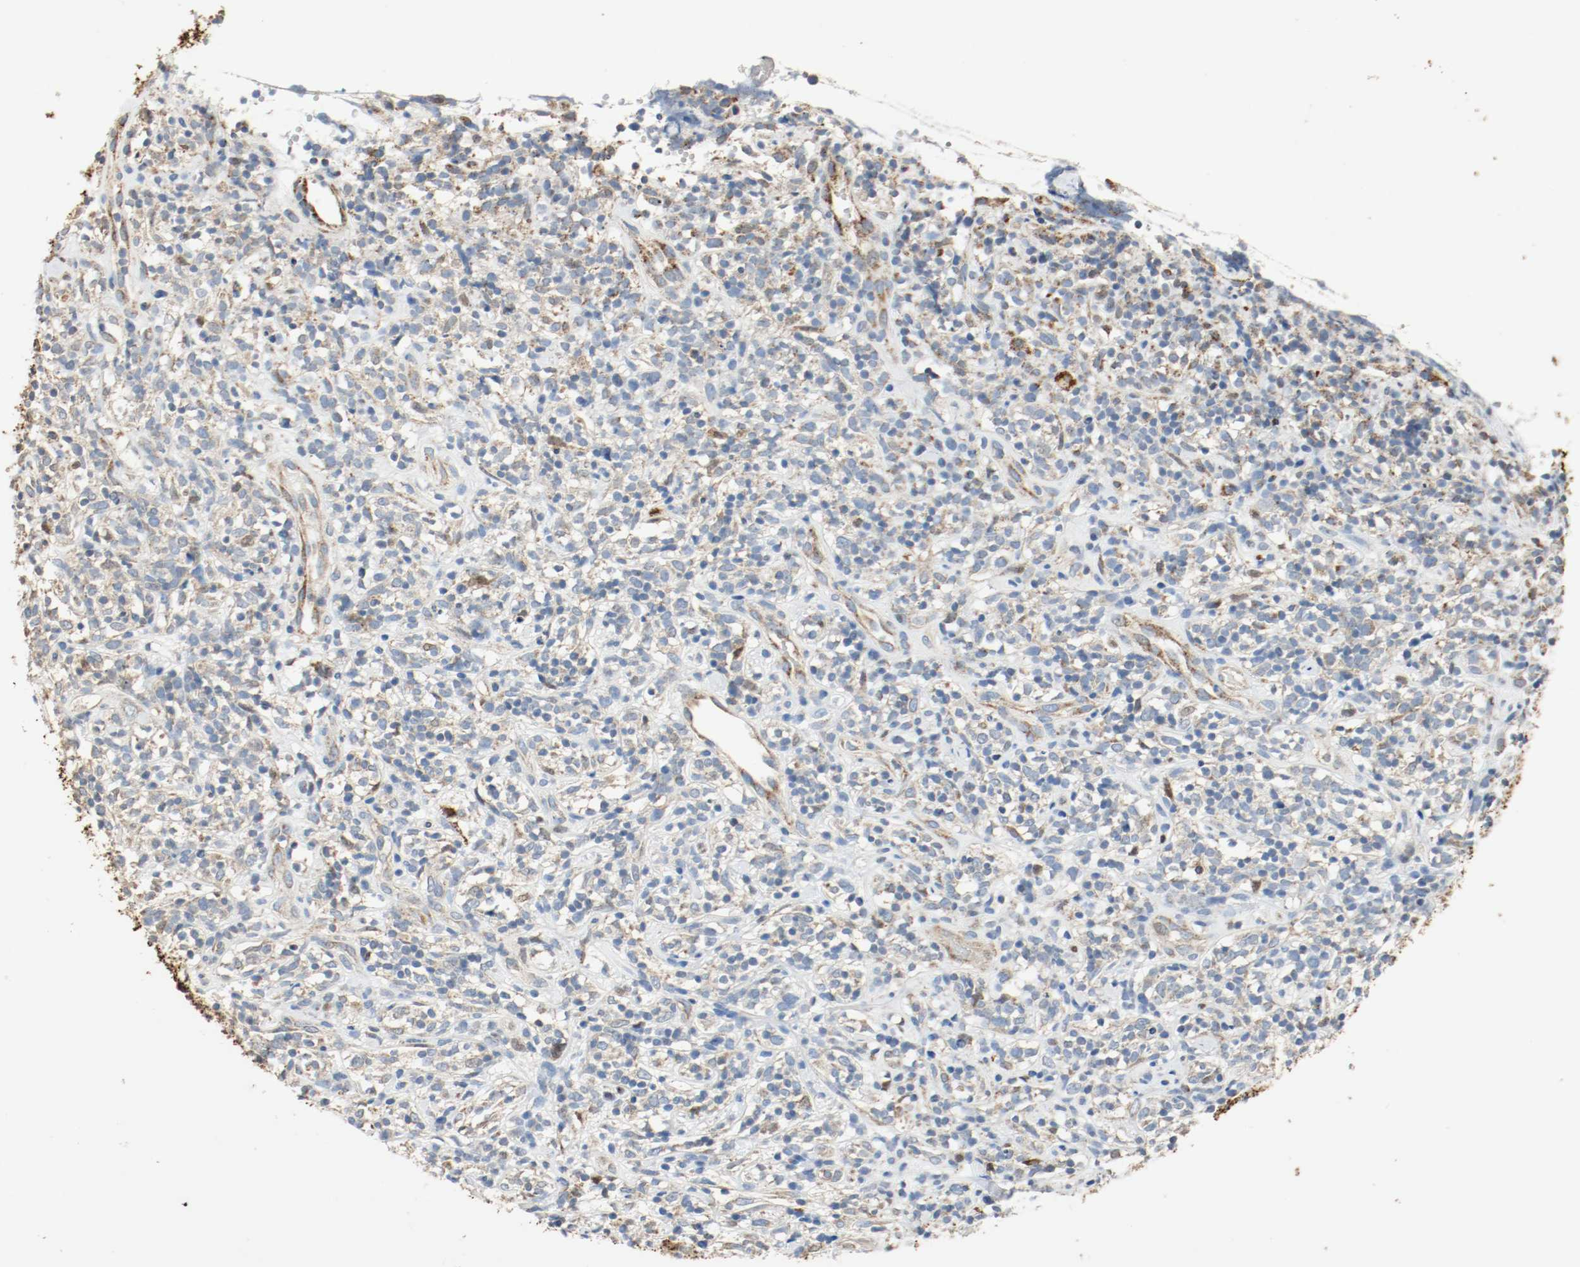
{"staining": {"intensity": "moderate", "quantity": "25%-75%", "location": "cytoplasmic/membranous"}, "tissue": "lymphoma", "cell_type": "Tumor cells", "image_type": "cancer", "snomed": [{"axis": "morphology", "description": "Malignant lymphoma, non-Hodgkin's type, High grade"}, {"axis": "topography", "description": "Lymph node"}], "caption": "This micrograph reveals immunohistochemistry staining of lymphoma, with medium moderate cytoplasmic/membranous staining in approximately 25%-75% of tumor cells.", "gene": "ALDH4A1", "patient": {"sex": "female", "age": 73}}